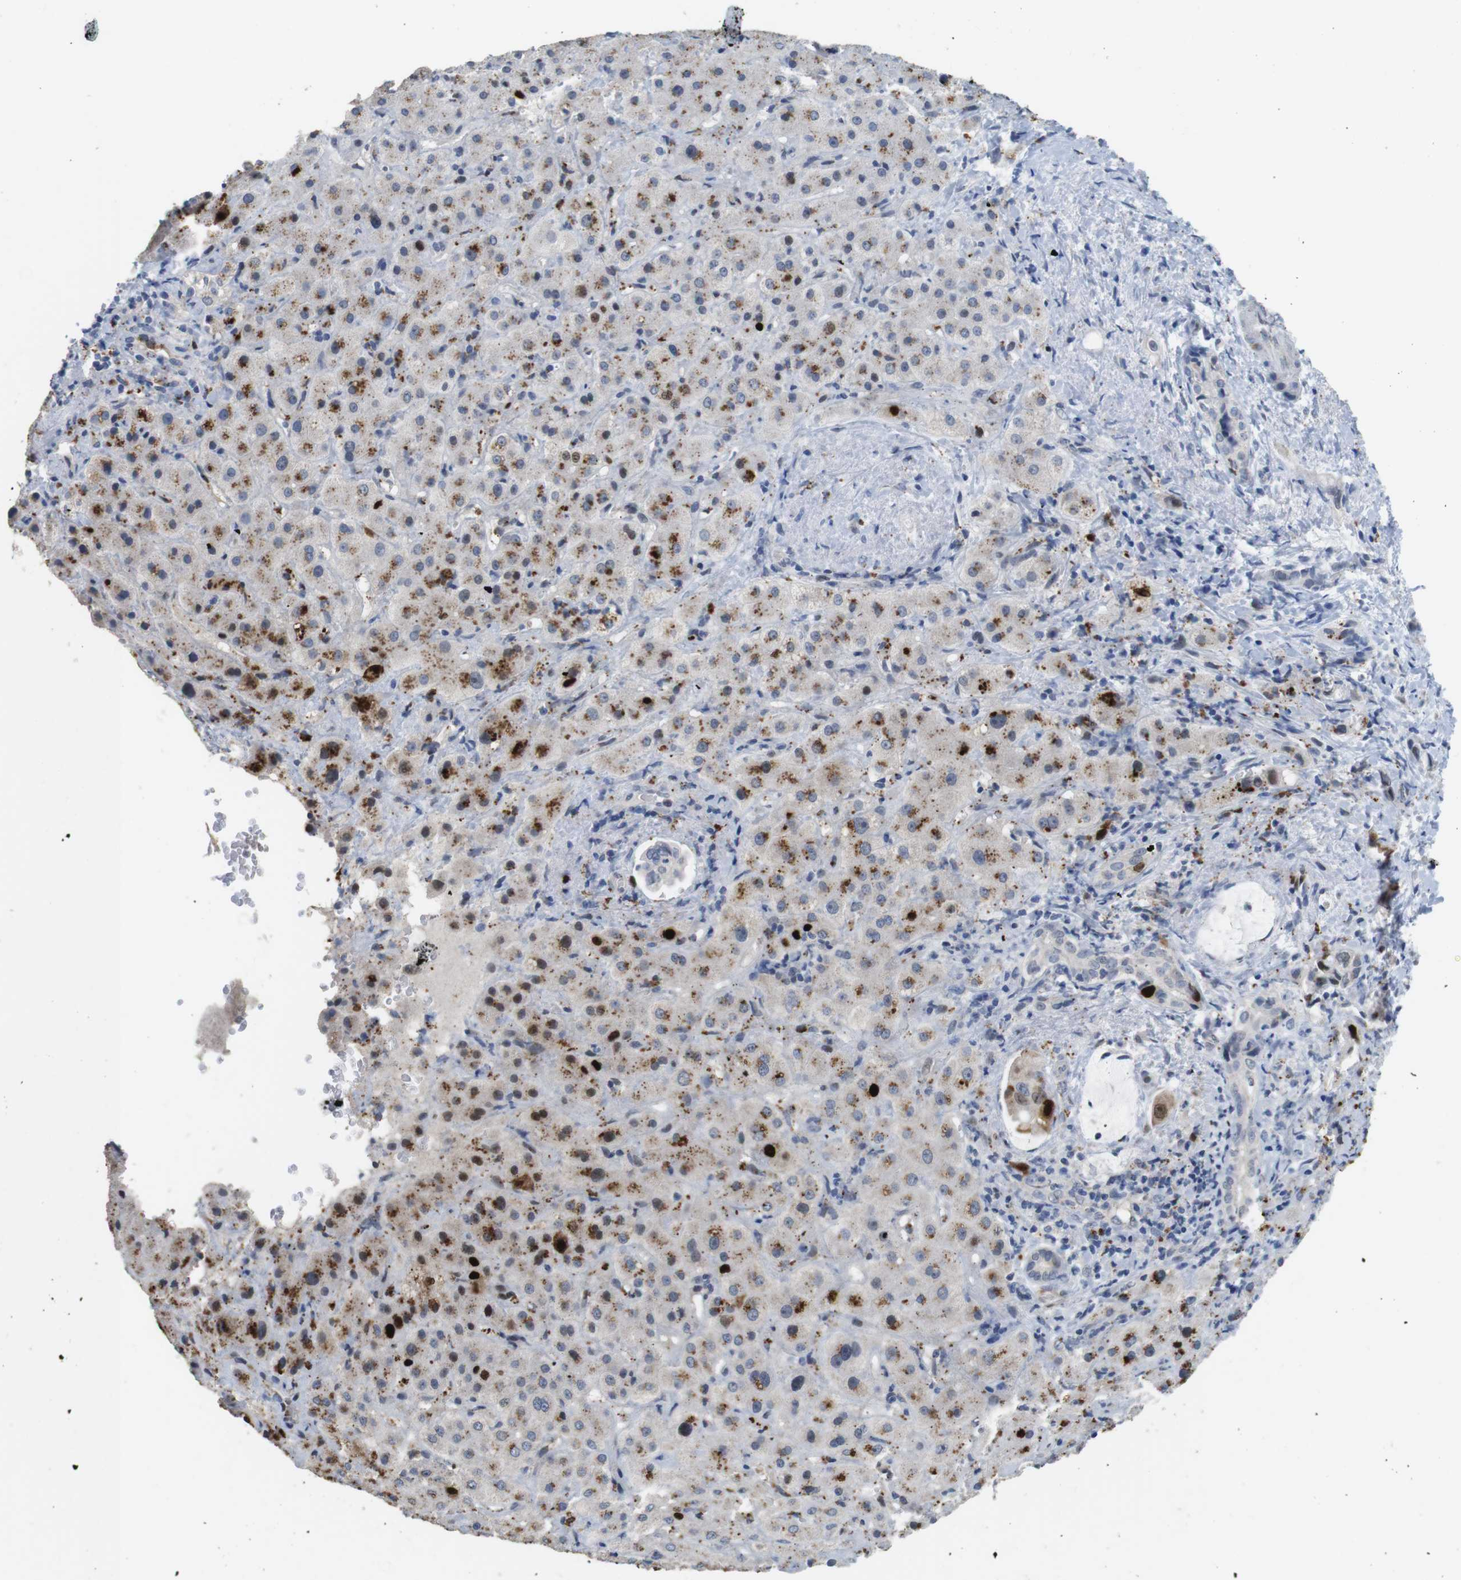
{"staining": {"intensity": "strong", "quantity": "<25%", "location": "cytoplasmic/membranous,nuclear"}, "tissue": "liver cancer", "cell_type": "Tumor cells", "image_type": "cancer", "snomed": [{"axis": "morphology", "description": "Cholangiocarcinoma"}, {"axis": "topography", "description": "Liver"}], "caption": "Immunohistochemical staining of liver cancer displays strong cytoplasmic/membranous and nuclear protein staining in approximately <25% of tumor cells.", "gene": "KPNA2", "patient": {"sex": "female", "age": 65}}